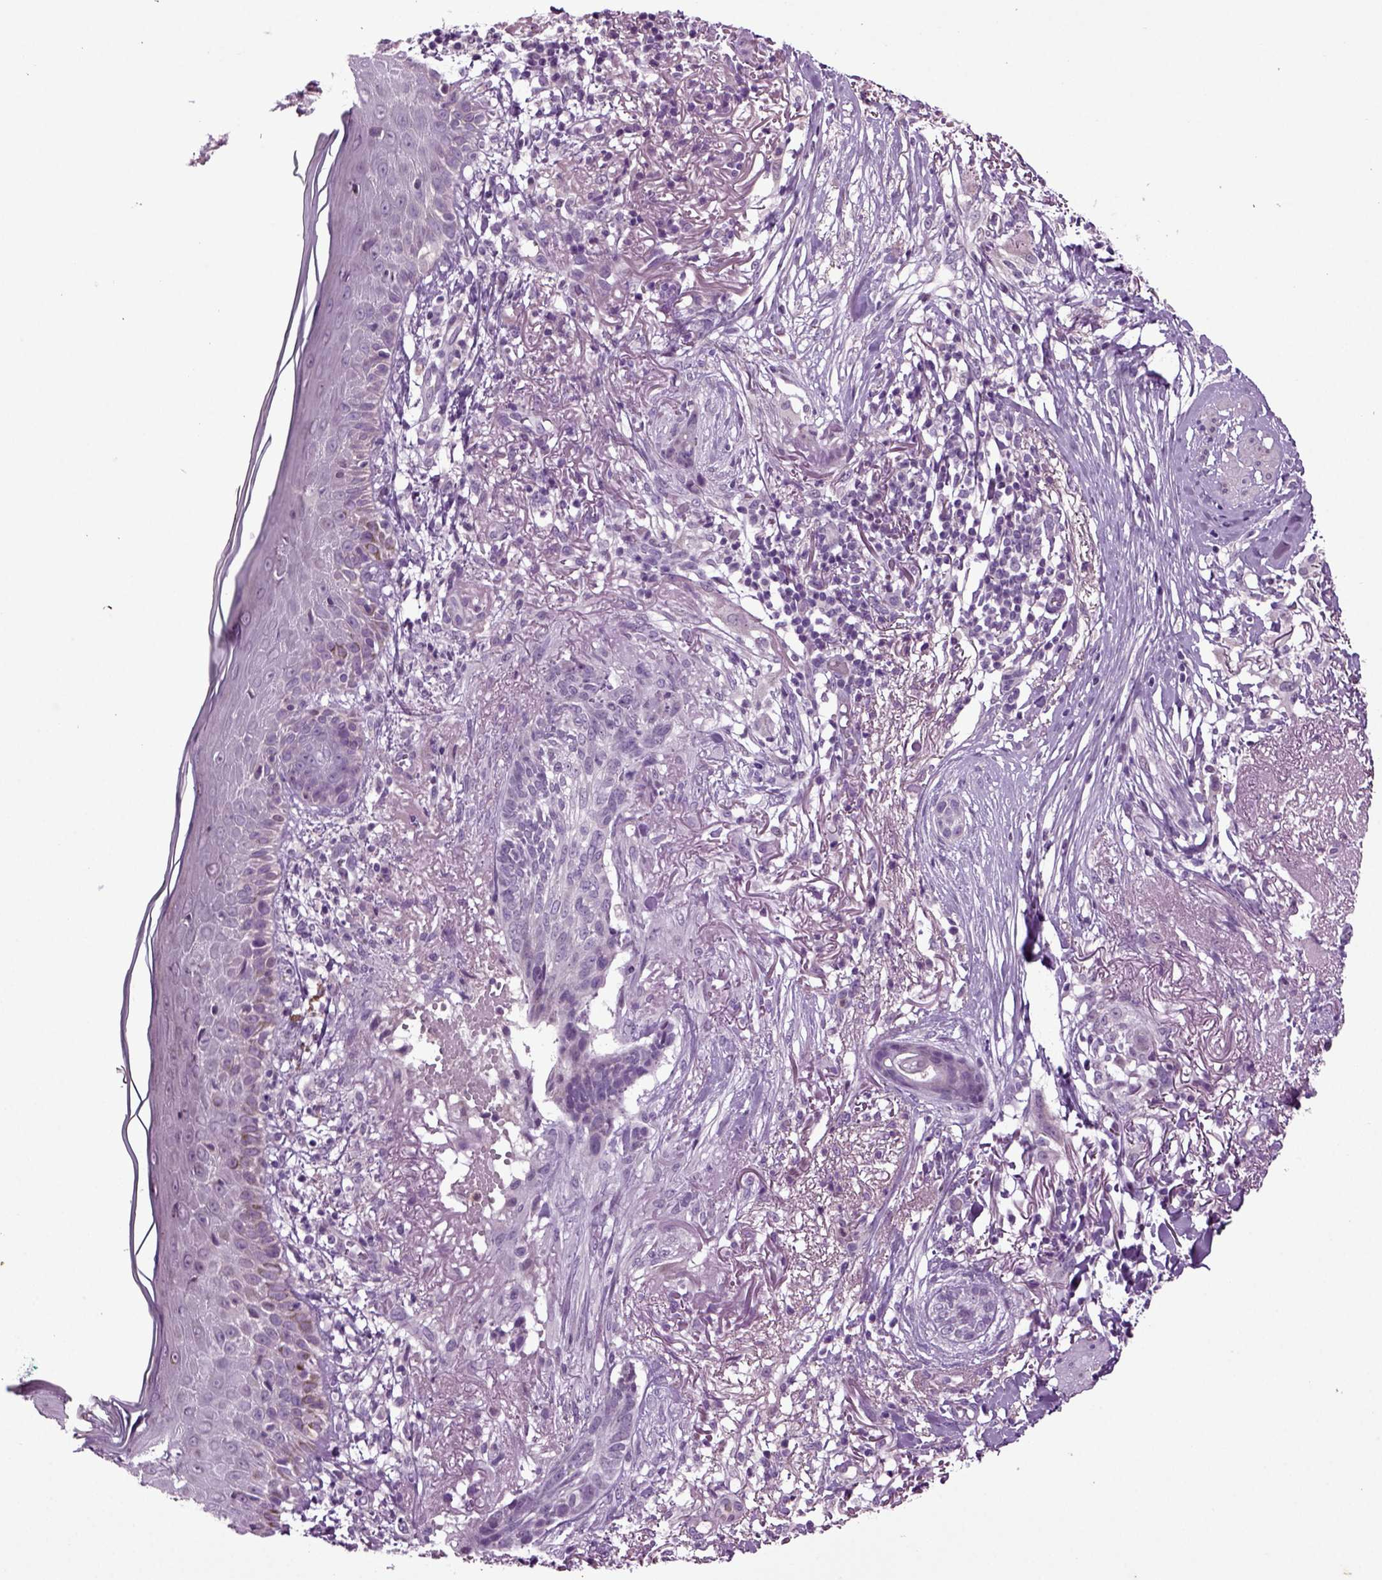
{"staining": {"intensity": "negative", "quantity": "none", "location": "none"}, "tissue": "skin cancer", "cell_type": "Tumor cells", "image_type": "cancer", "snomed": [{"axis": "morphology", "description": "Normal tissue, NOS"}, {"axis": "morphology", "description": "Basal cell carcinoma"}, {"axis": "topography", "description": "Skin"}], "caption": "Micrograph shows no significant protein expression in tumor cells of basal cell carcinoma (skin).", "gene": "FGF11", "patient": {"sex": "male", "age": 84}}